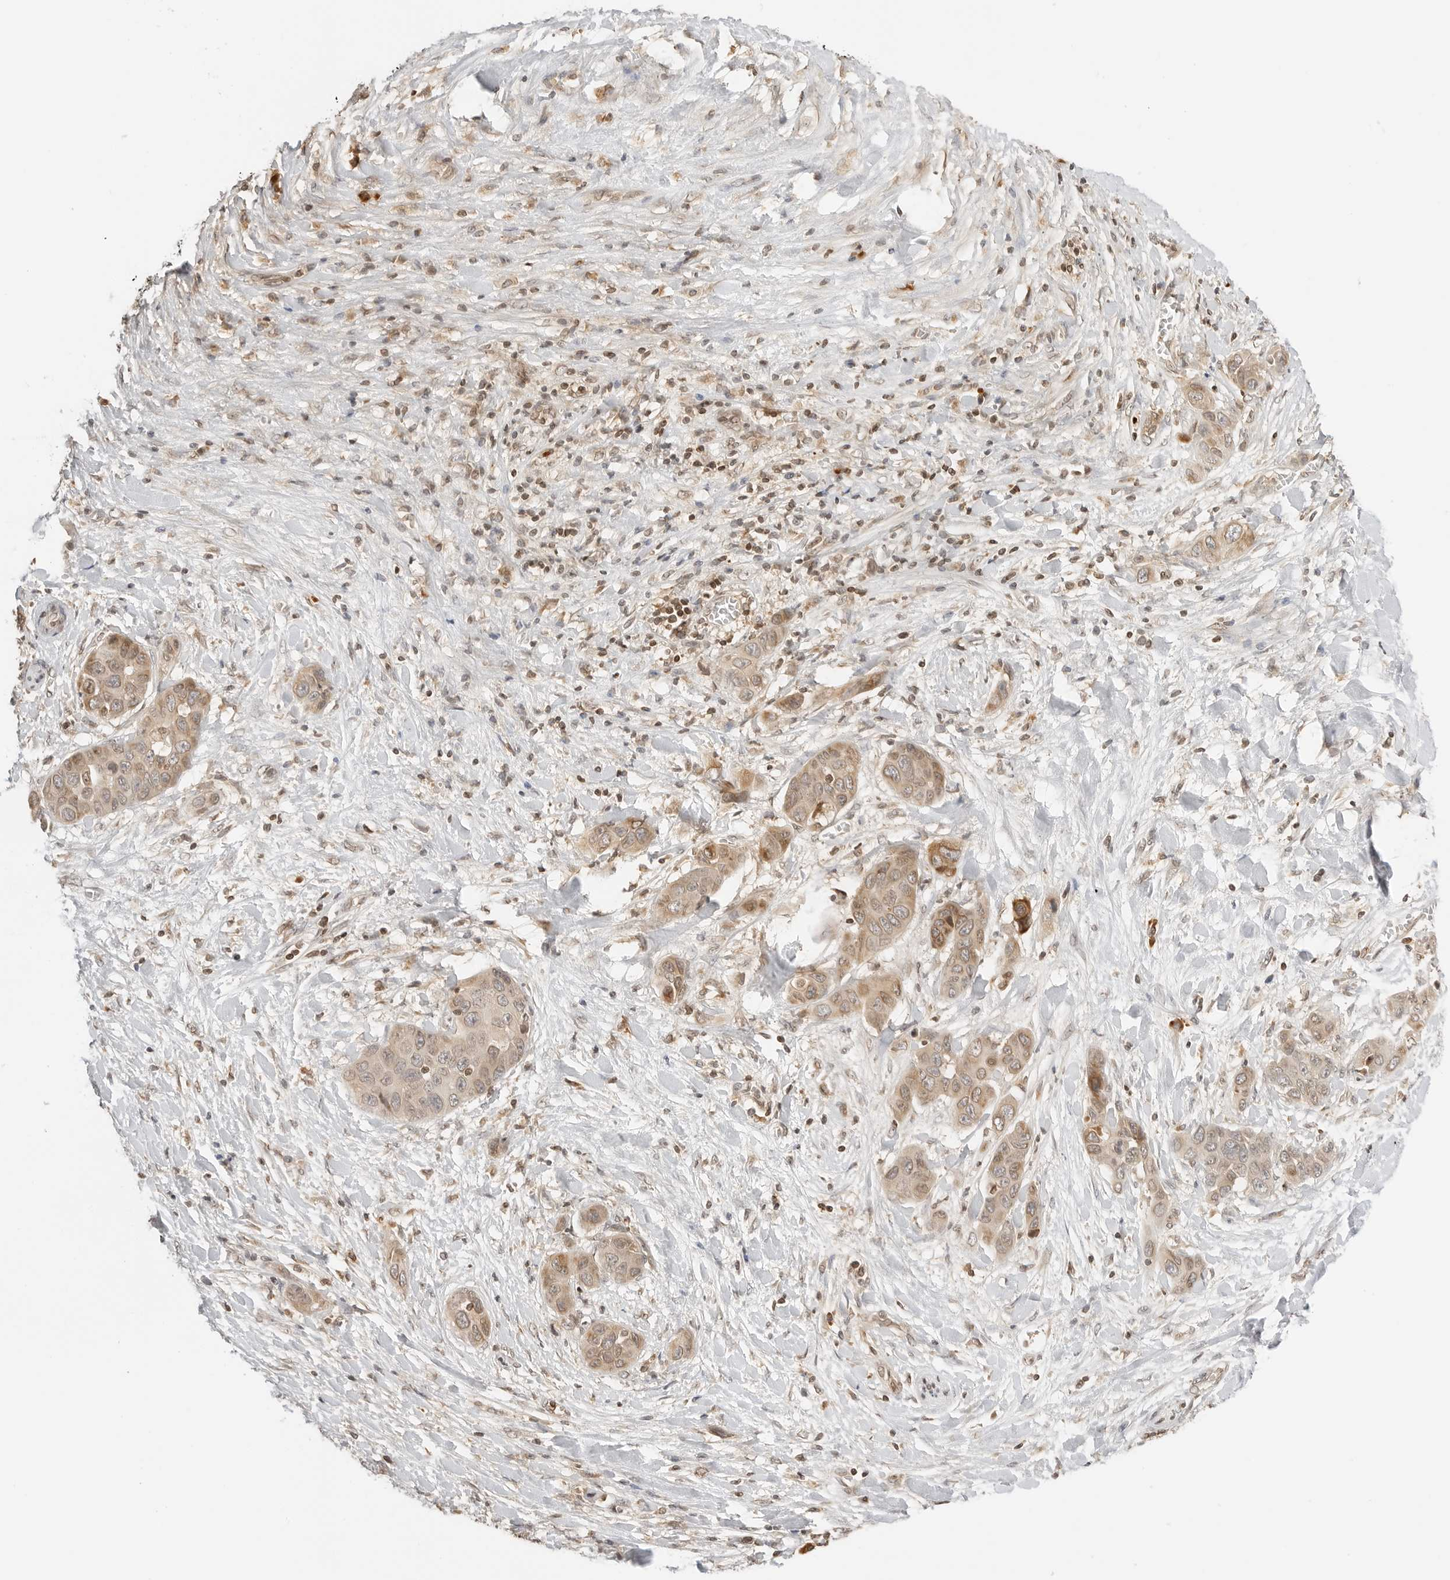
{"staining": {"intensity": "moderate", "quantity": ">75%", "location": "cytoplasmic/membranous,nuclear"}, "tissue": "liver cancer", "cell_type": "Tumor cells", "image_type": "cancer", "snomed": [{"axis": "morphology", "description": "Cholangiocarcinoma"}, {"axis": "topography", "description": "Liver"}], "caption": "Immunohistochemistry micrograph of cholangiocarcinoma (liver) stained for a protein (brown), which demonstrates medium levels of moderate cytoplasmic/membranous and nuclear expression in approximately >75% of tumor cells.", "gene": "POLH", "patient": {"sex": "female", "age": 52}}